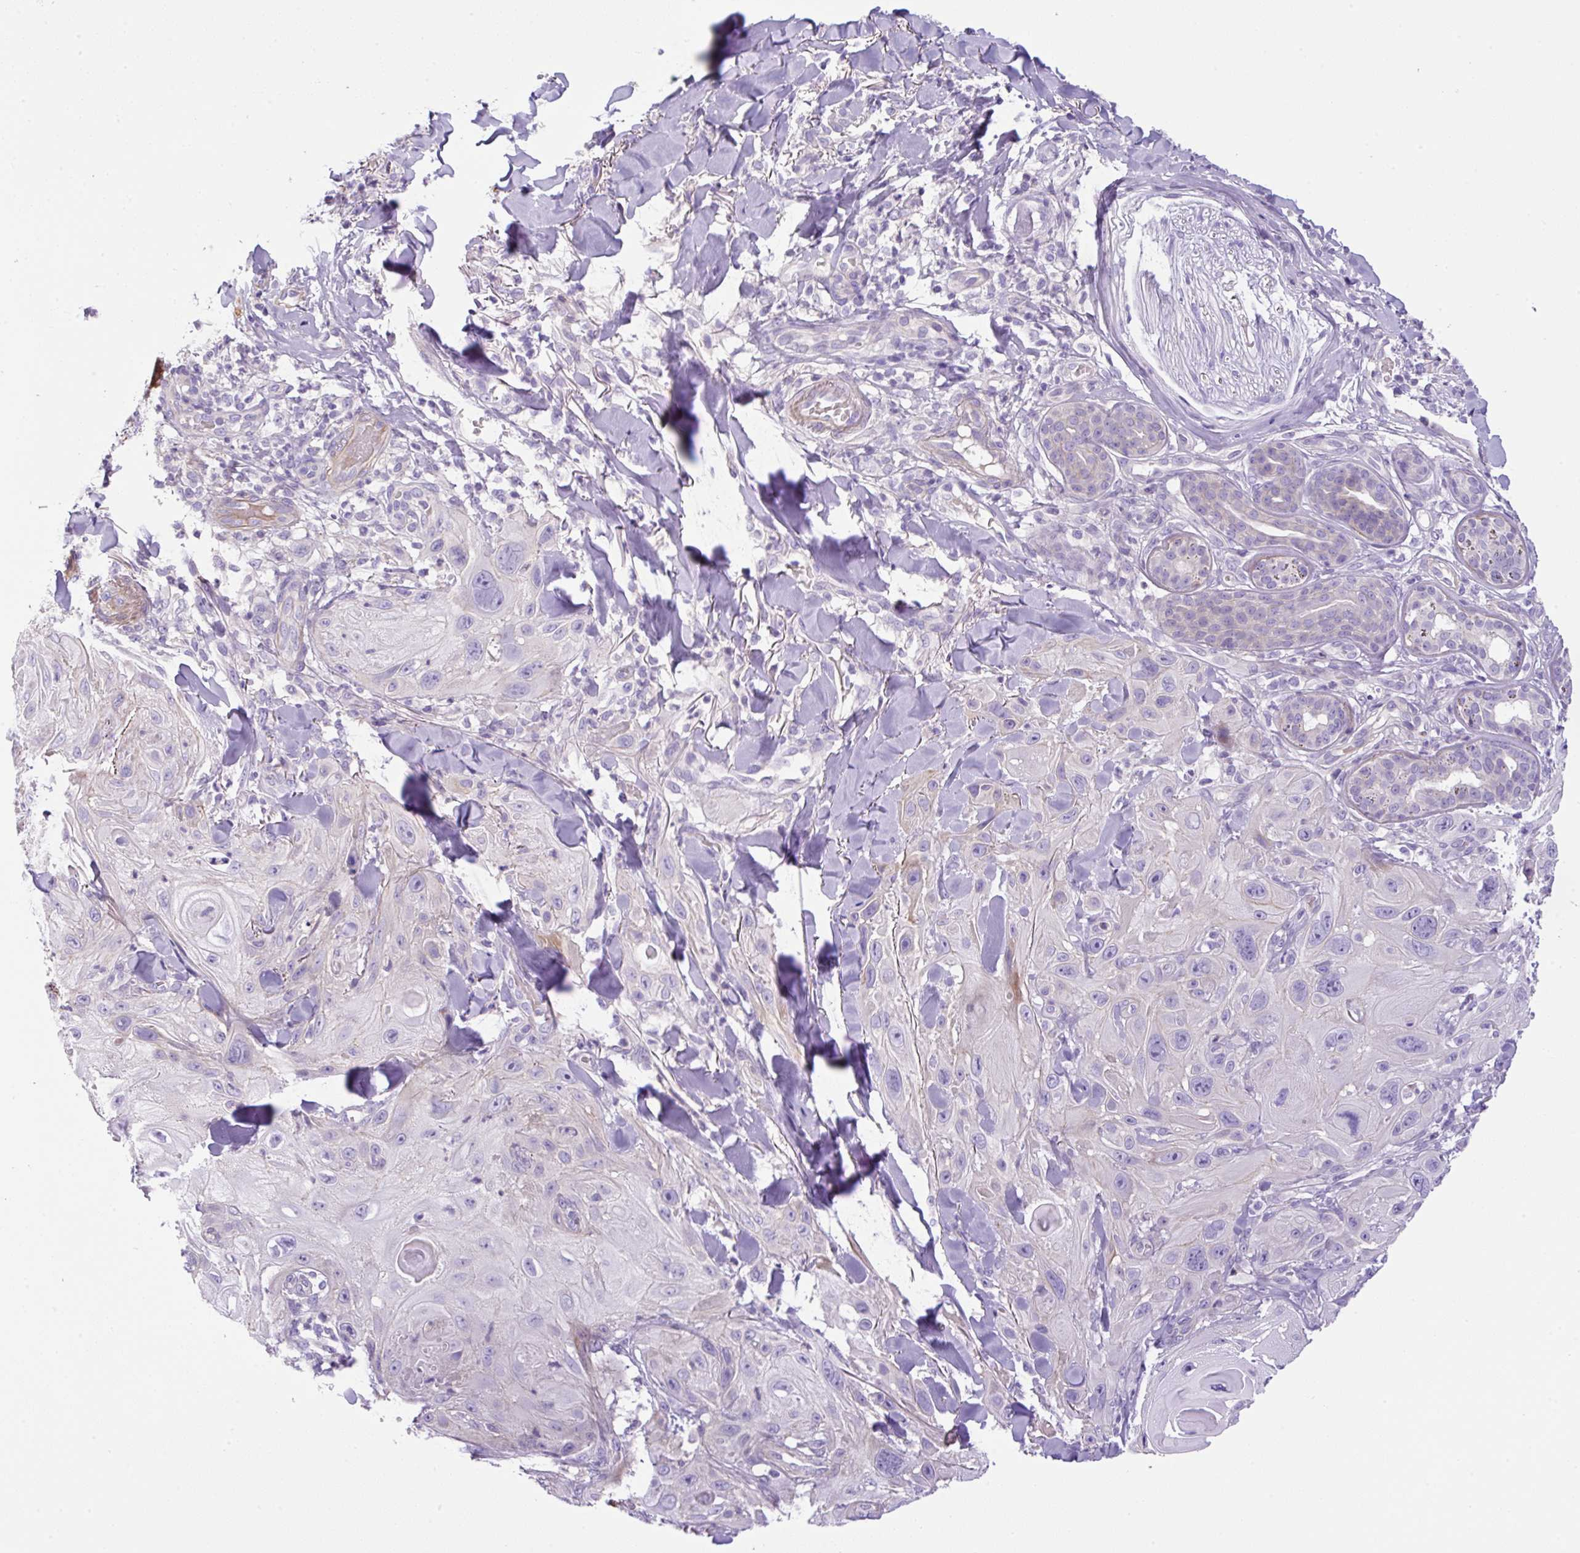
{"staining": {"intensity": "negative", "quantity": "none", "location": "none"}, "tissue": "skin cancer", "cell_type": "Tumor cells", "image_type": "cancer", "snomed": [{"axis": "morphology", "description": "Normal tissue, NOS"}, {"axis": "morphology", "description": "Squamous cell carcinoma, NOS"}, {"axis": "topography", "description": "Skin"}], "caption": "This is an IHC photomicrograph of human skin cancer. There is no expression in tumor cells.", "gene": "NPTN", "patient": {"sex": "male", "age": 72}}